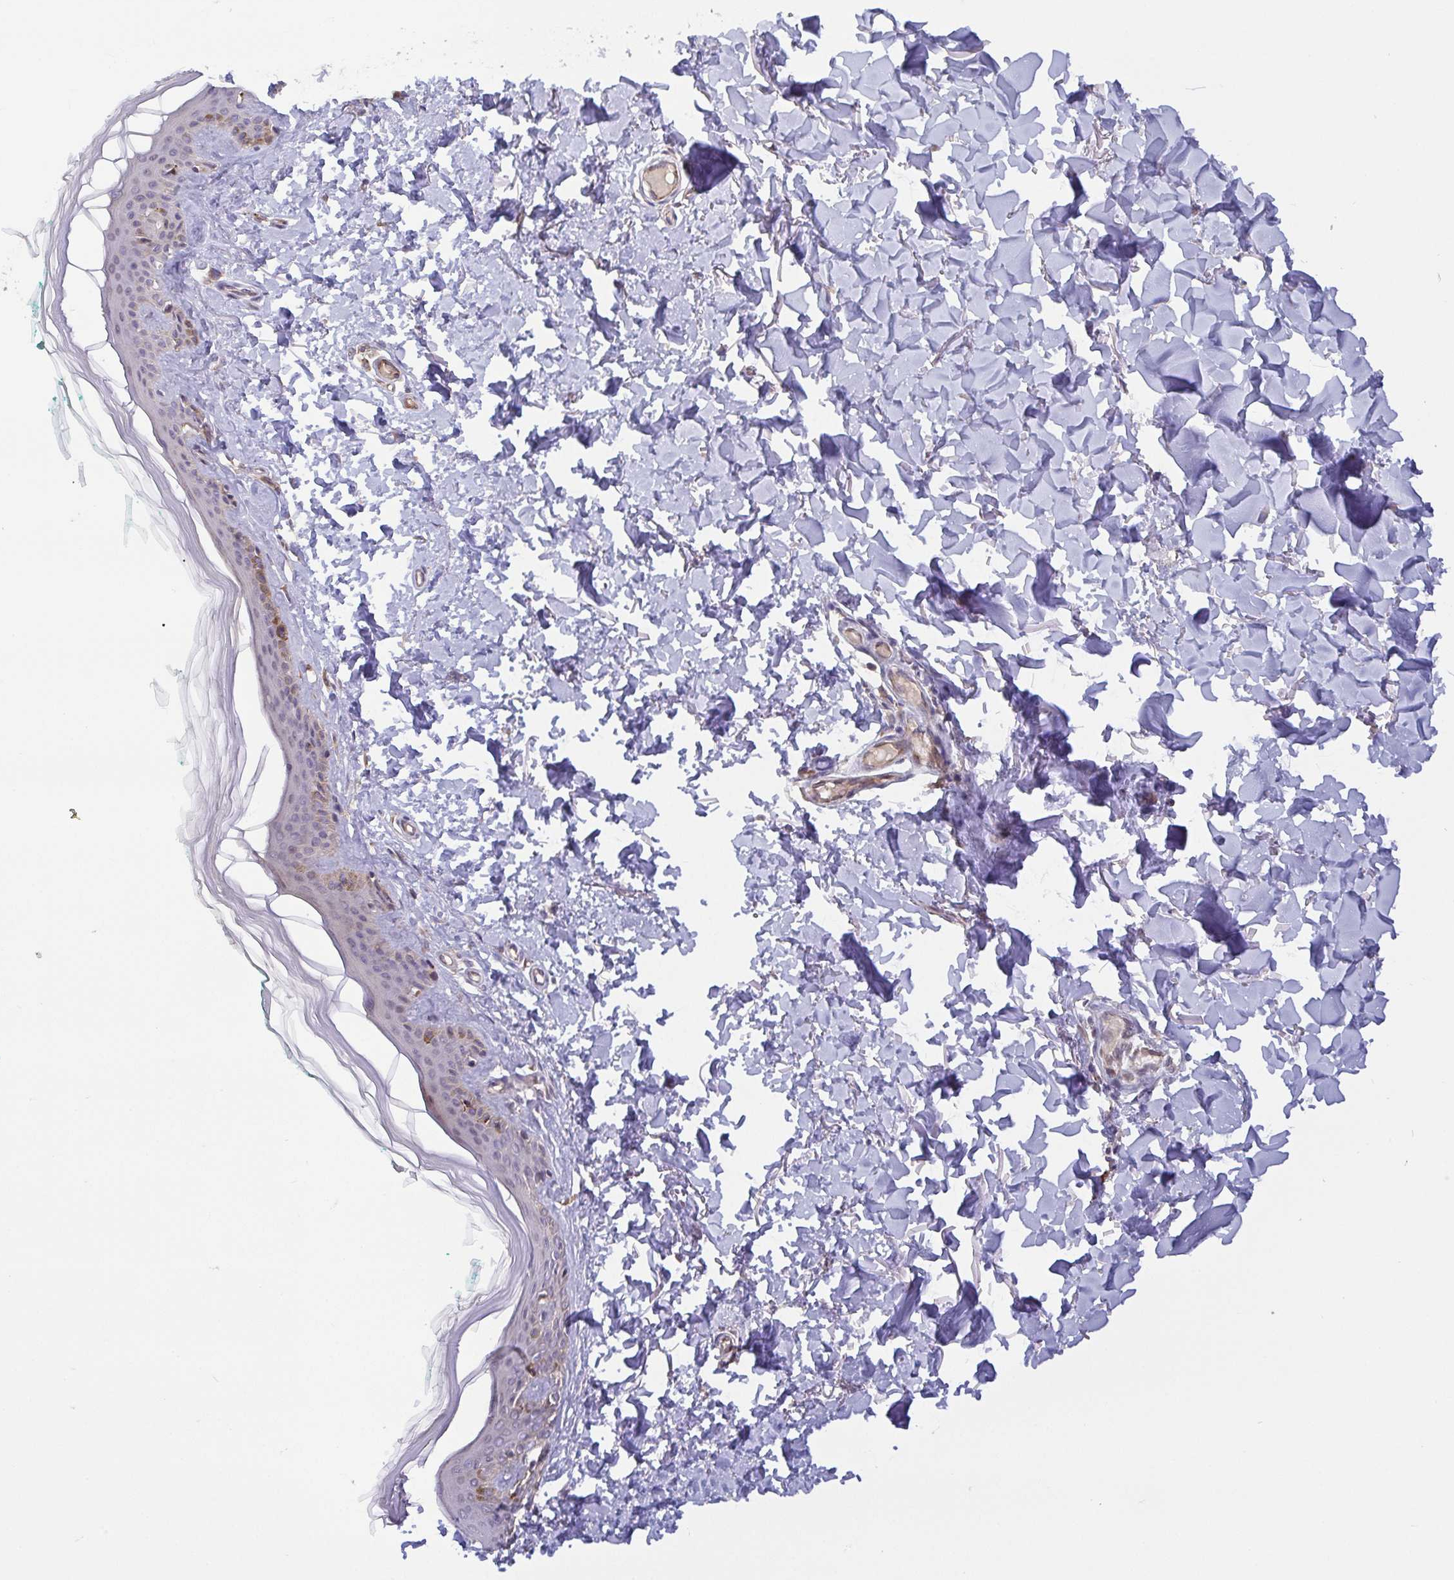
{"staining": {"intensity": "weak", "quantity": "<25%", "location": "cytoplasmic/membranous"}, "tissue": "skin", "cell_type": "Fibroblasts", "image_type": "normal", "snomed": [{"axis": "morphology", "description": "Normal tissue, NOS"}, {"axis": "topography", "description": "Skin"}, {"axis": "topography", "description": "Peripheral nerve tissue"}], "caption": "Fibroblasts show no significant positivity in unremarkable skin. (Immunohistochemistry (ihc), brightfield microscopy, high magnification).", "gene": "OSBPL7", "patient": {"sex": "female", "age": 45}}